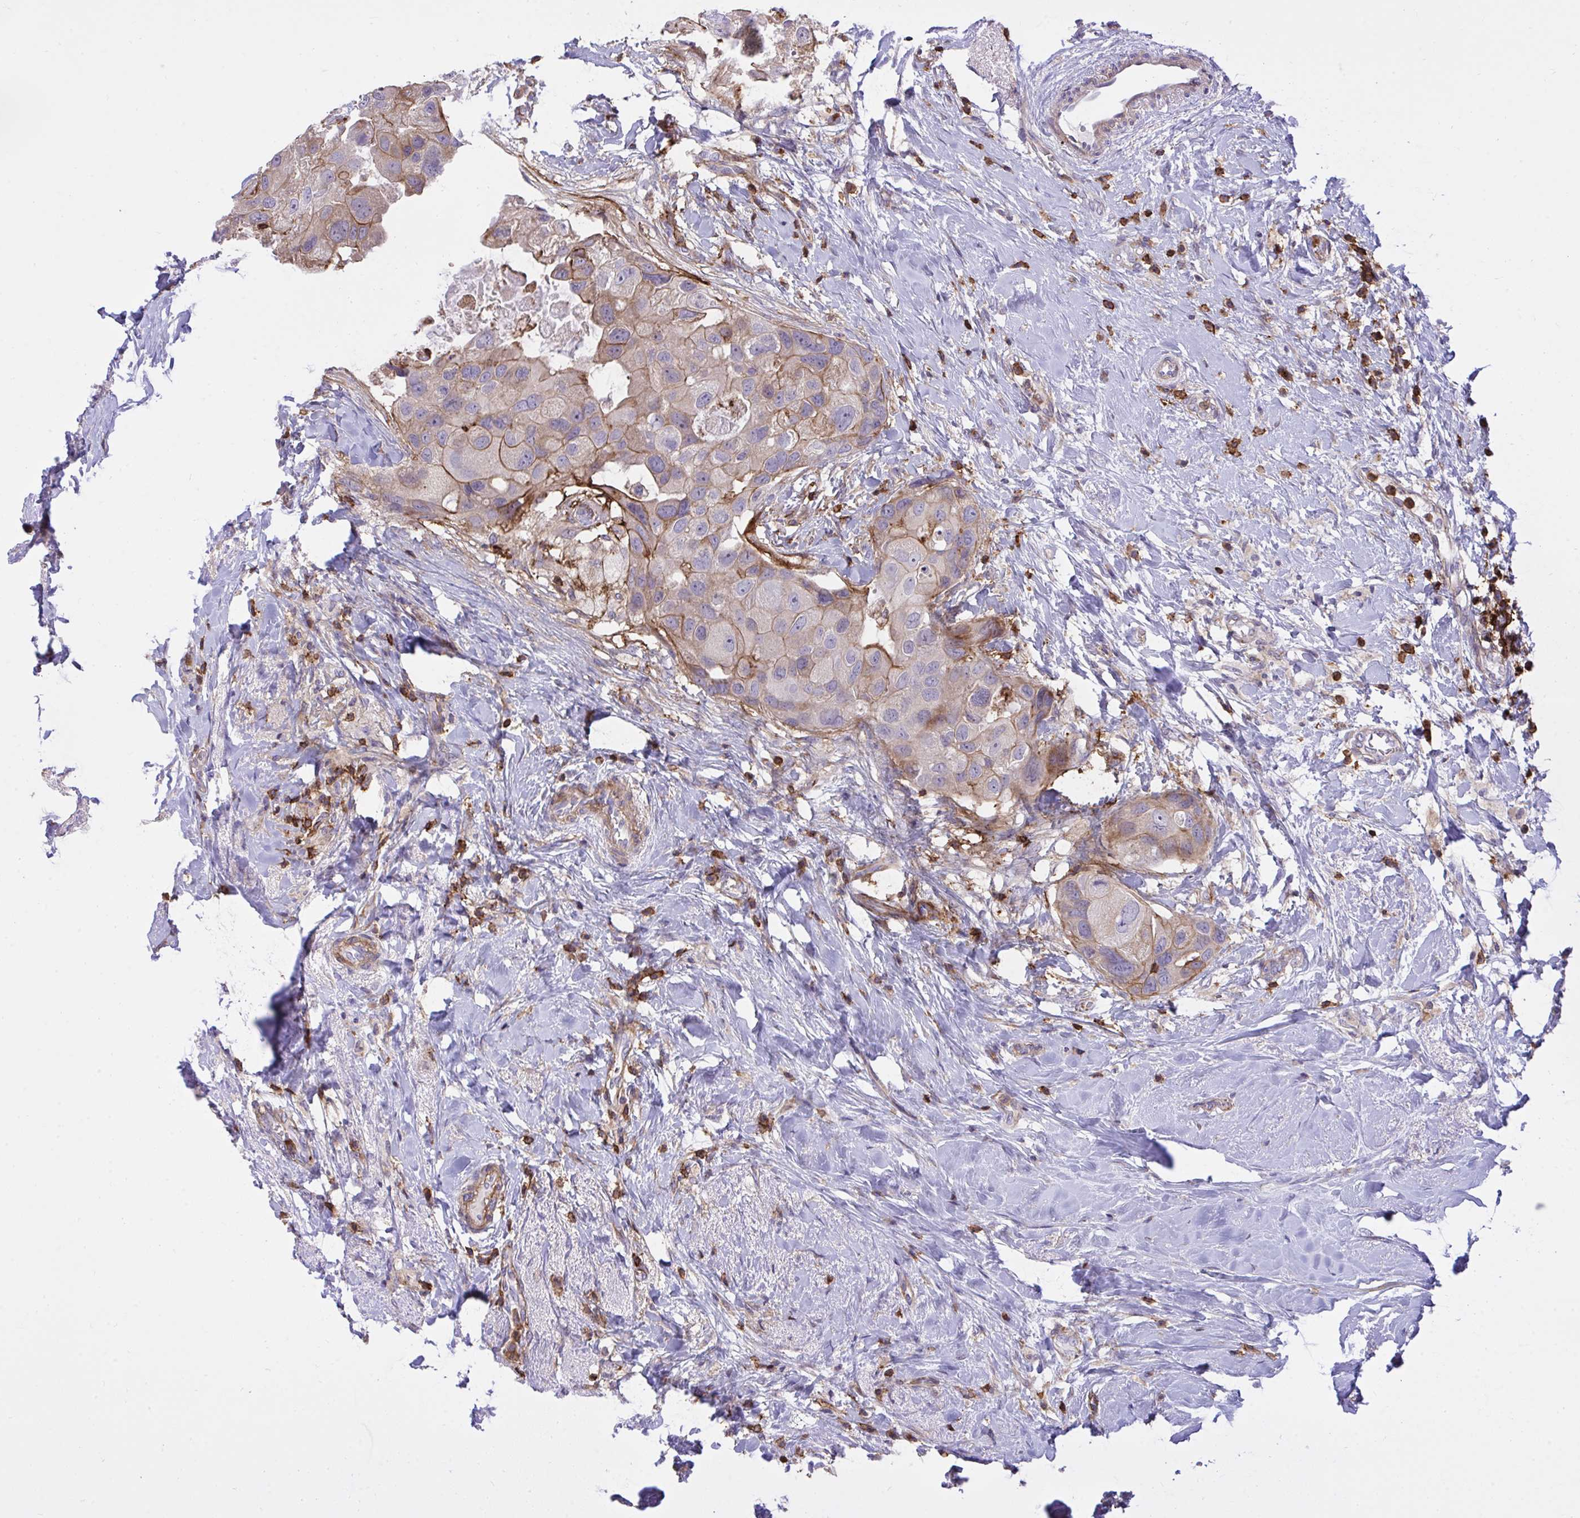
{"staining": {"intensity": "moderate", "quantity": "<25%", "location": "cytoplasmic/membranous"}, "tissue": "breast cancer", "cell_type": "Tumor cells", "image_type": "cancer", "snomed": [{"axis": "morphology", "description": "Duct carcinoma"}, {"axis": "topography", "description": "Breast"}], "caption": "Intraductal carcinoma (breast) stained with a brown dye shows moderate cytoplasmic/membranous positive staining in about <25% of tumor cells.", "gene": "ERI1", "patient": {"sex": "female", "age": 43}}